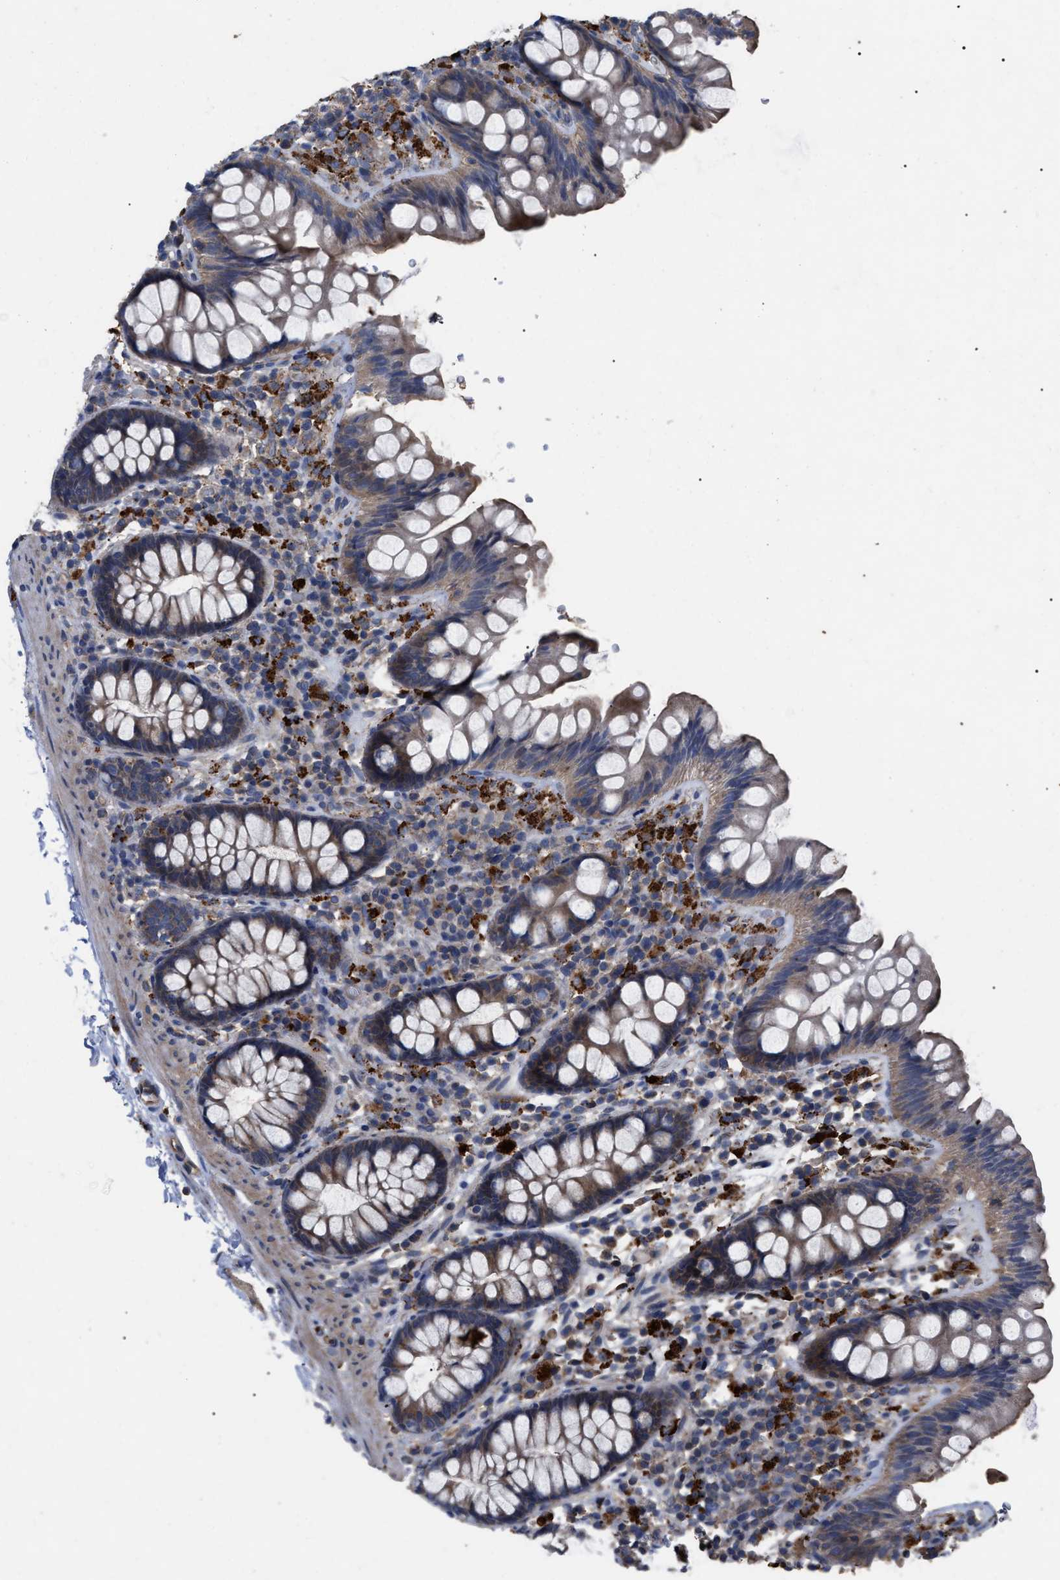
{"staining": {"intensity": "moderate", "quantity": ">75%", "location": "cytoplasmic/membranous"}, "tissue": "colon", "cell_type": "Endothelial cells", "image_type": "normal", "snomed": [{"axis": "morphology", "description": "Normal tissue, NOS"}, {"axis": "topography", "description": "Colon"}], "caption": "Immunohistochemical staining of benign human colon shows moderate cytoplasmic/membranous protein positivity in approximately >75% of endothelial cells.", "gene": "FAM171A2", "patient": {"sex": "female", "age": 80}}